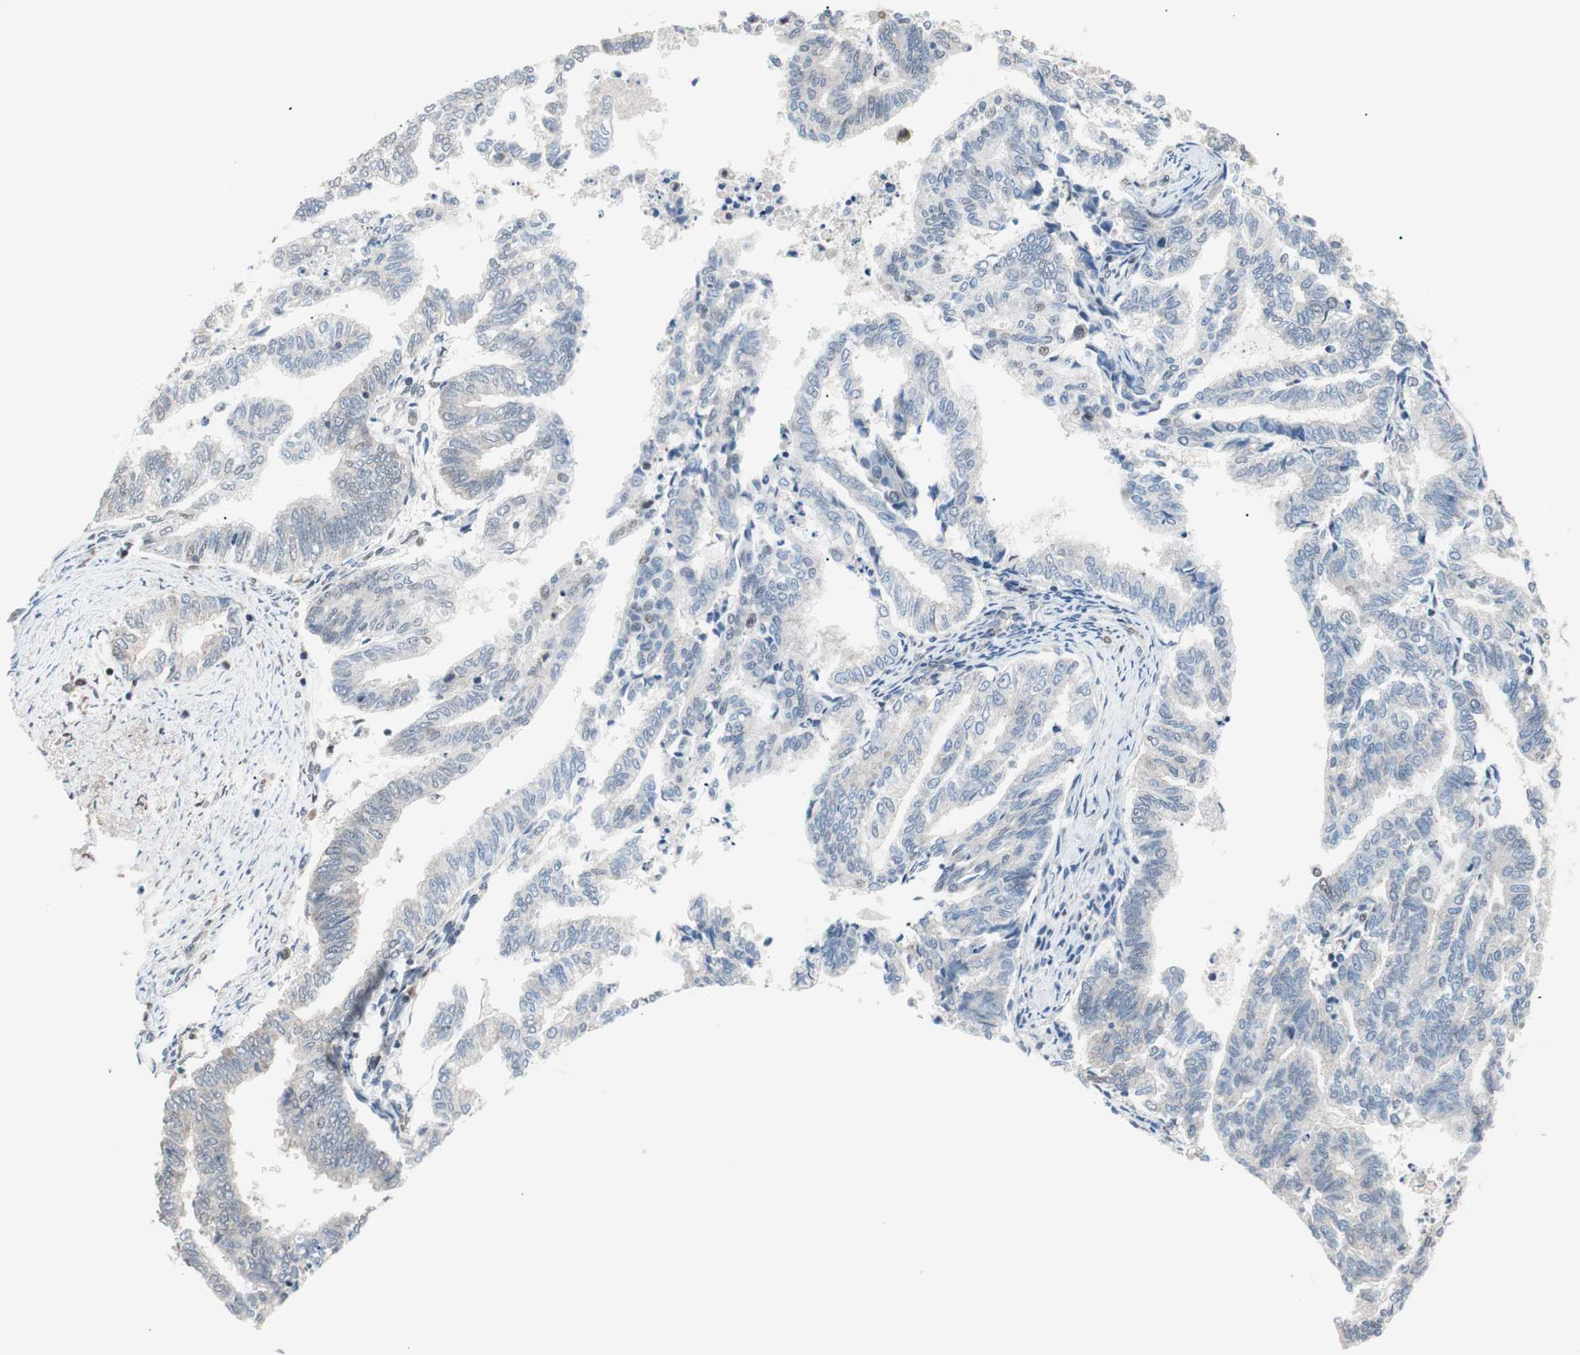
{"staining": {"intensity": "negative", "quantity": "none", "location": "none"}, "tissue": "endometrial cancer", "cell_type": "Tumor cells", "image_type": "cancer", "snomed": [{"axis": "morphology", "description": "Adenocarcinoma, NOS"}, {"axis": "topography", "description": "Endometrium"}], "caption": "DAB immunohistochemical staining of endometrial cancer shows no significant positivity in tumor cells. (DAB IHC with hematoxylin counter stain).", "gene": "POLH", "patient": {"sex": "female", "age": 79}}